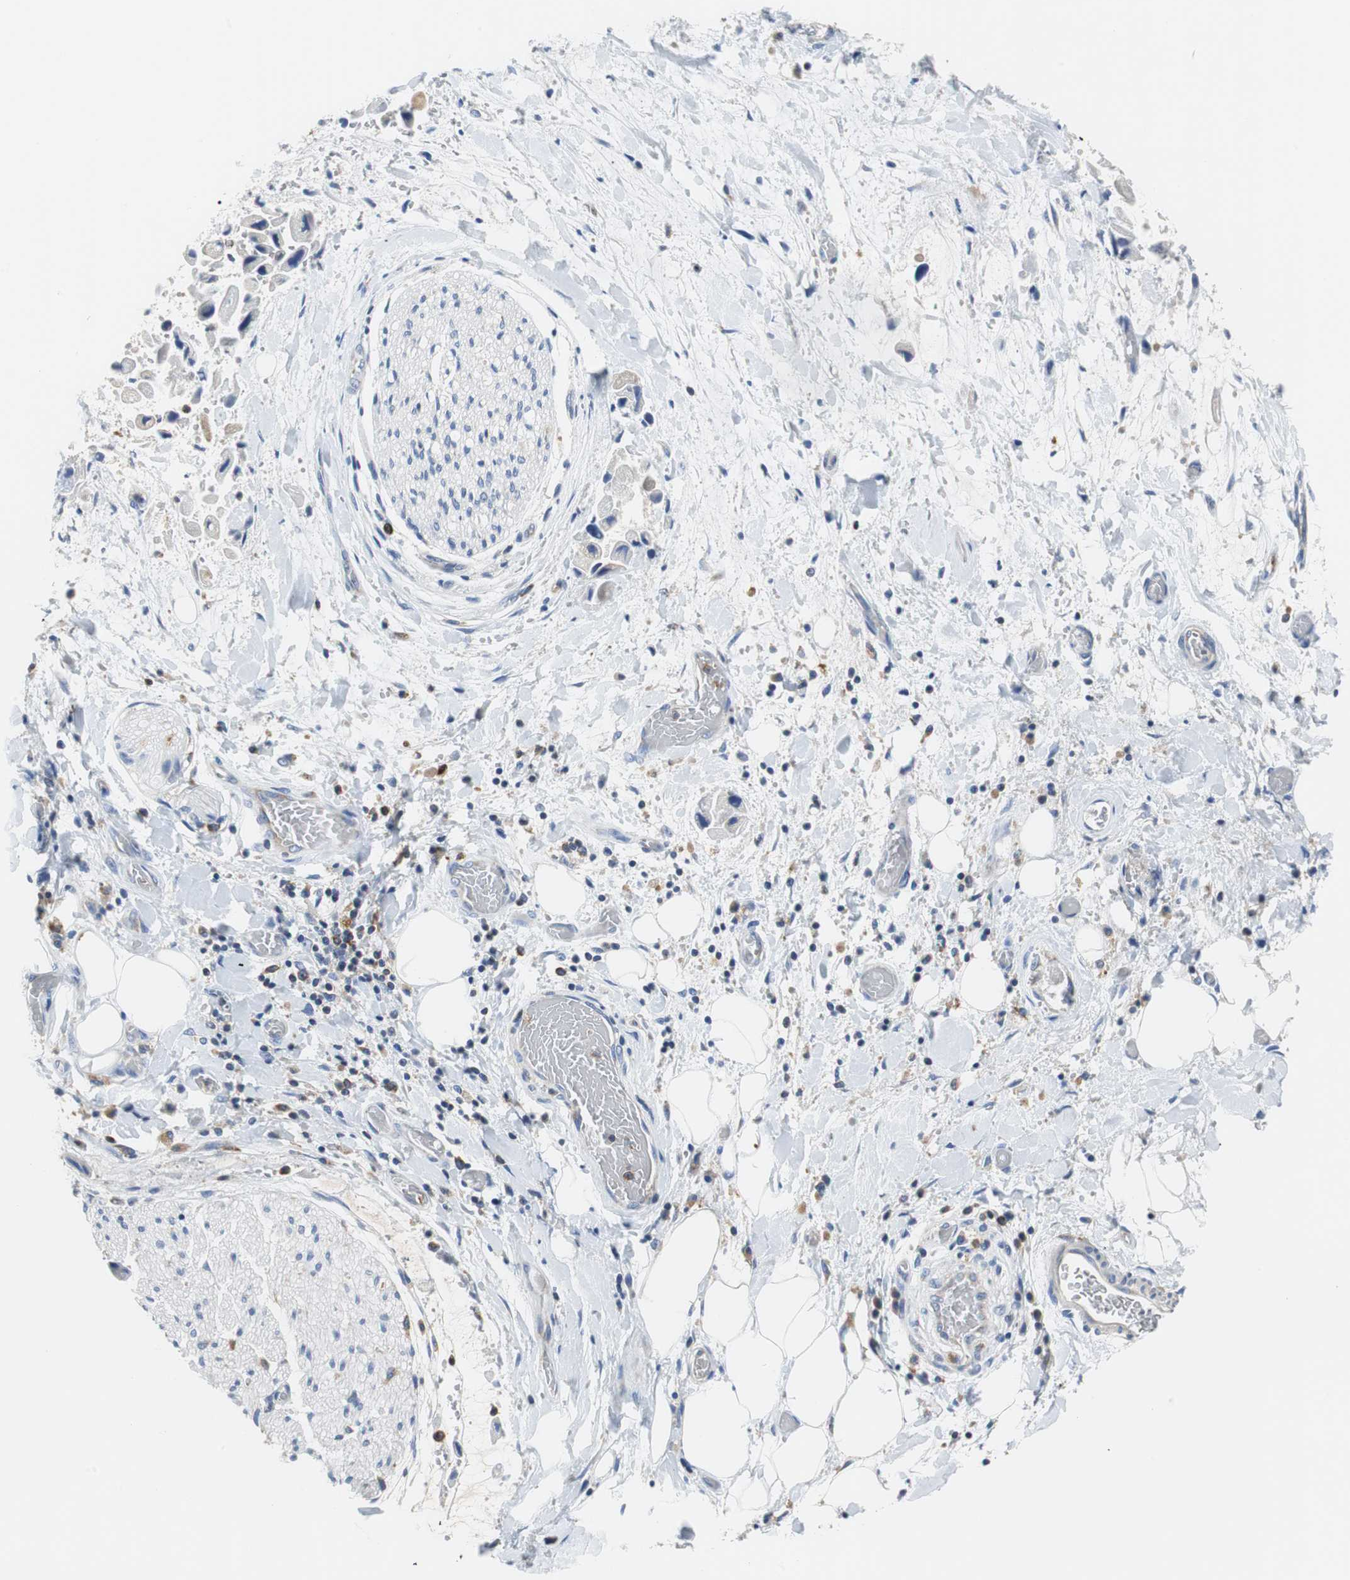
{"staining": {"intensity": "negative", "quantity": "none", "location": "none"}, "tissue": "adipose tissue", "cell_type": "Adipocytes", "image_type": "normal", "snomed": [{"axis": "morphology", "description": "Normal tissue, NOS"}, {"axis": "morphology", "description": "Cholangiocarcinoma"}, {"axis": "topography", "description": "Liver"}, {"axis": "topography", "description": "Peripheral nerve tissue"}], "caption": "Immunohistochemistry (IHC) image of unremarkable human adipose tissue stained for a protein (brown), which displays no positivity in adipocytes. (DAB (3,3'-diaminobenzidine) immunohistochemistry, high magnification).", "gene": "VAMP8", "patient": {"sex": "male", "age": 50}}